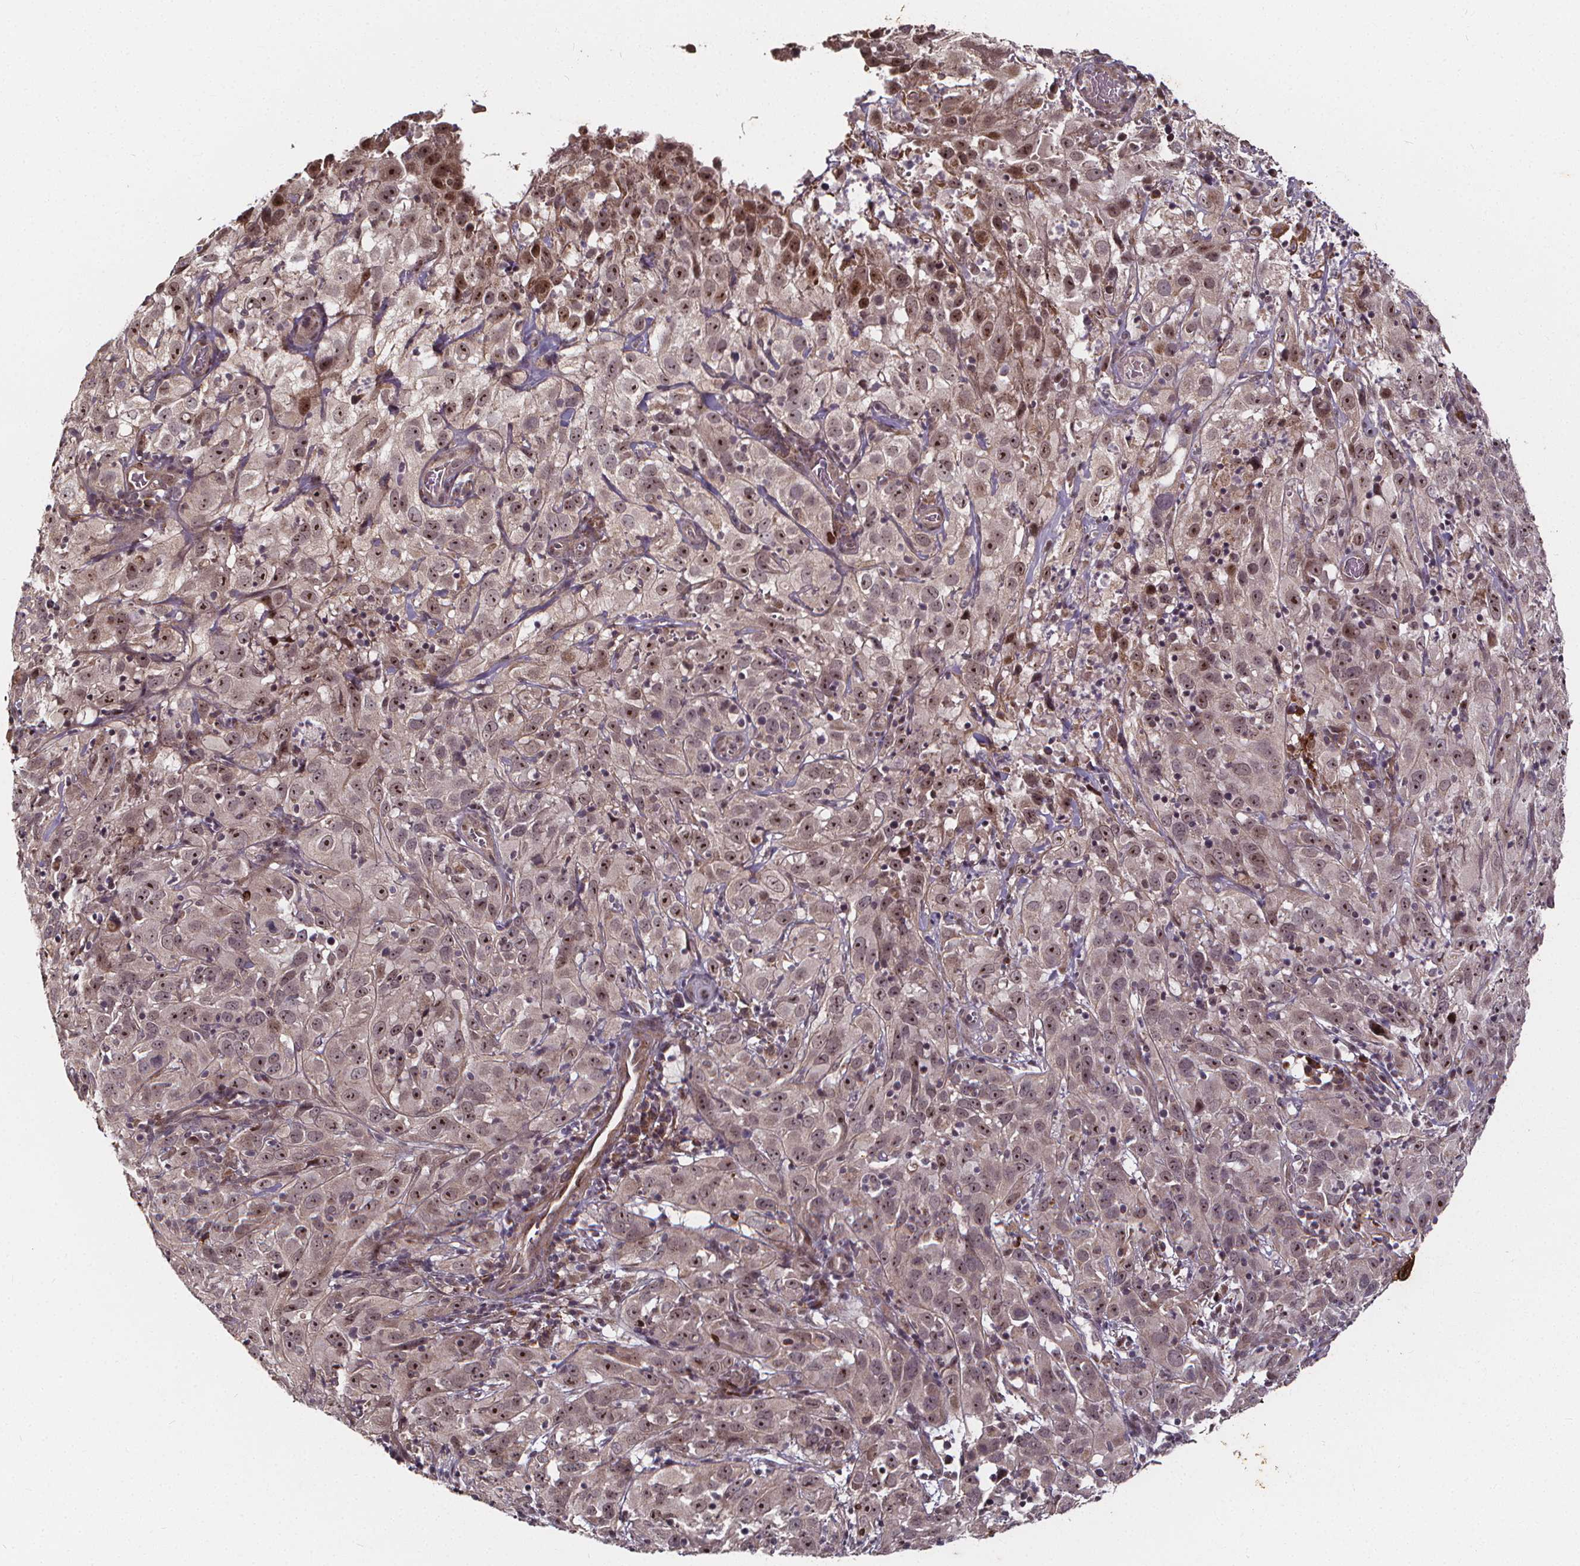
{"staining": {"intensity": "moderate", "quantity": "25%-75%", "location": "nuclear"}, "tissue": "cervical cancer", "cell_type": "Tumor cells", "image_type": "cancer", "snomed": [{"axis": "morphology", "description": "Squamous cell carcinoma, NOS"}, {"axis": "topography", "description": "Cervix"}], "caption": "IHC histopathology image of cervical squamous cell carcinoma stained for a protein (brown), which exhibits medium levels of moderate nuclear staining in approximately 25%-75% of tumor cells.", "gene": "DDIT3", "patient": {"sex": "female", "age": 32}}